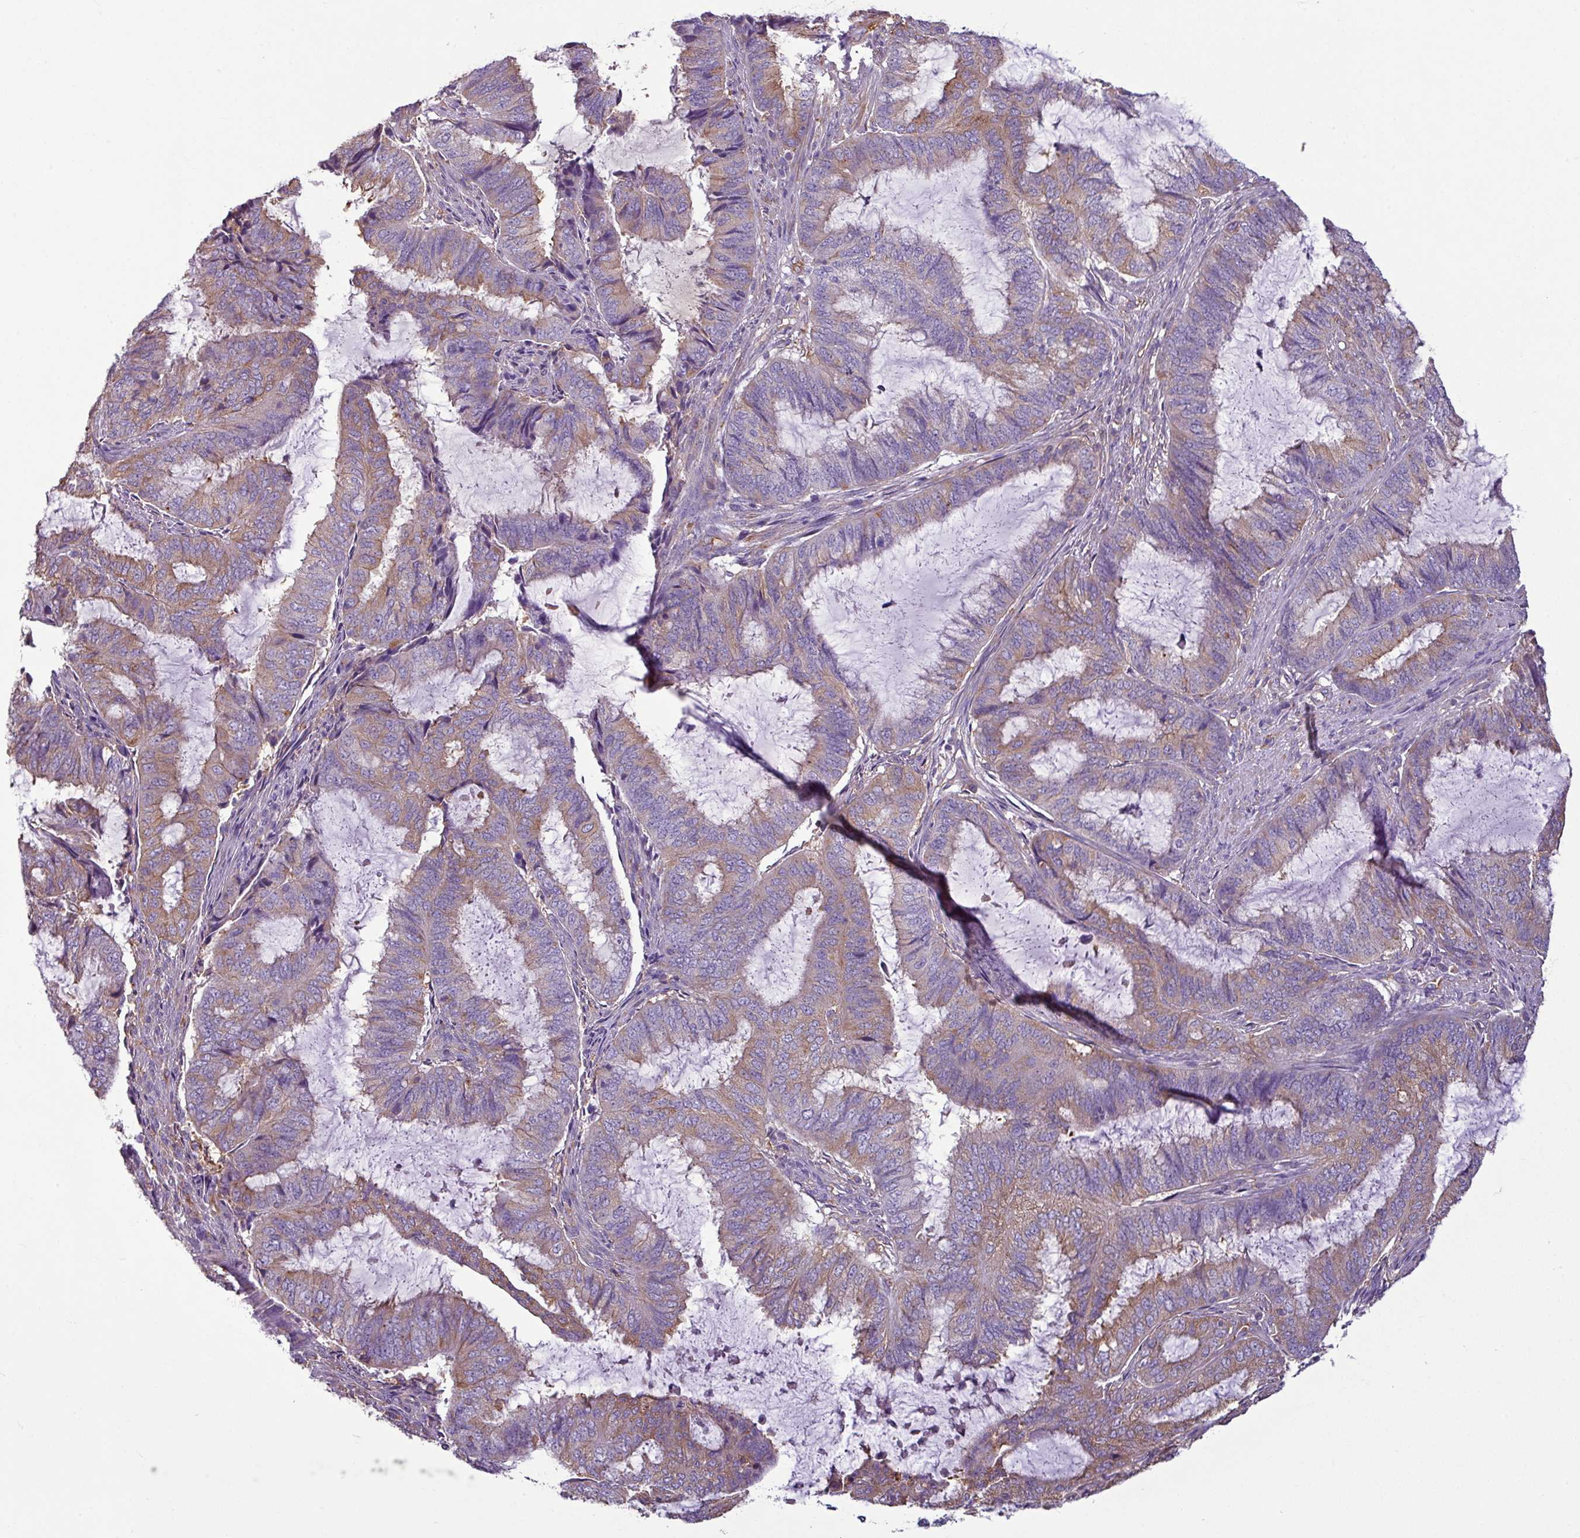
{"staining": {"intensity": "moderate", "quantity": "25%-75%", "location": "cytoplasmic/membranous"}, "tissue": "endometrial cancer", "cell_type": "Tumor cells", "image_type": "cancer", "snomed": [{"axis": "morphology", "description": "Adenocarcinoma, NOS"}, {"axis": "topography", "description": "Endometrium"}], "caption": "Approximately 25%-75% of tumor cells in endometrial cancer demonstrate moderate cytoplasmic/membranous protein staining as visualized by brown immunohistochemical staining.", "gene": "XNDC1N", "patient": {"sex": "female", "age": 51}}